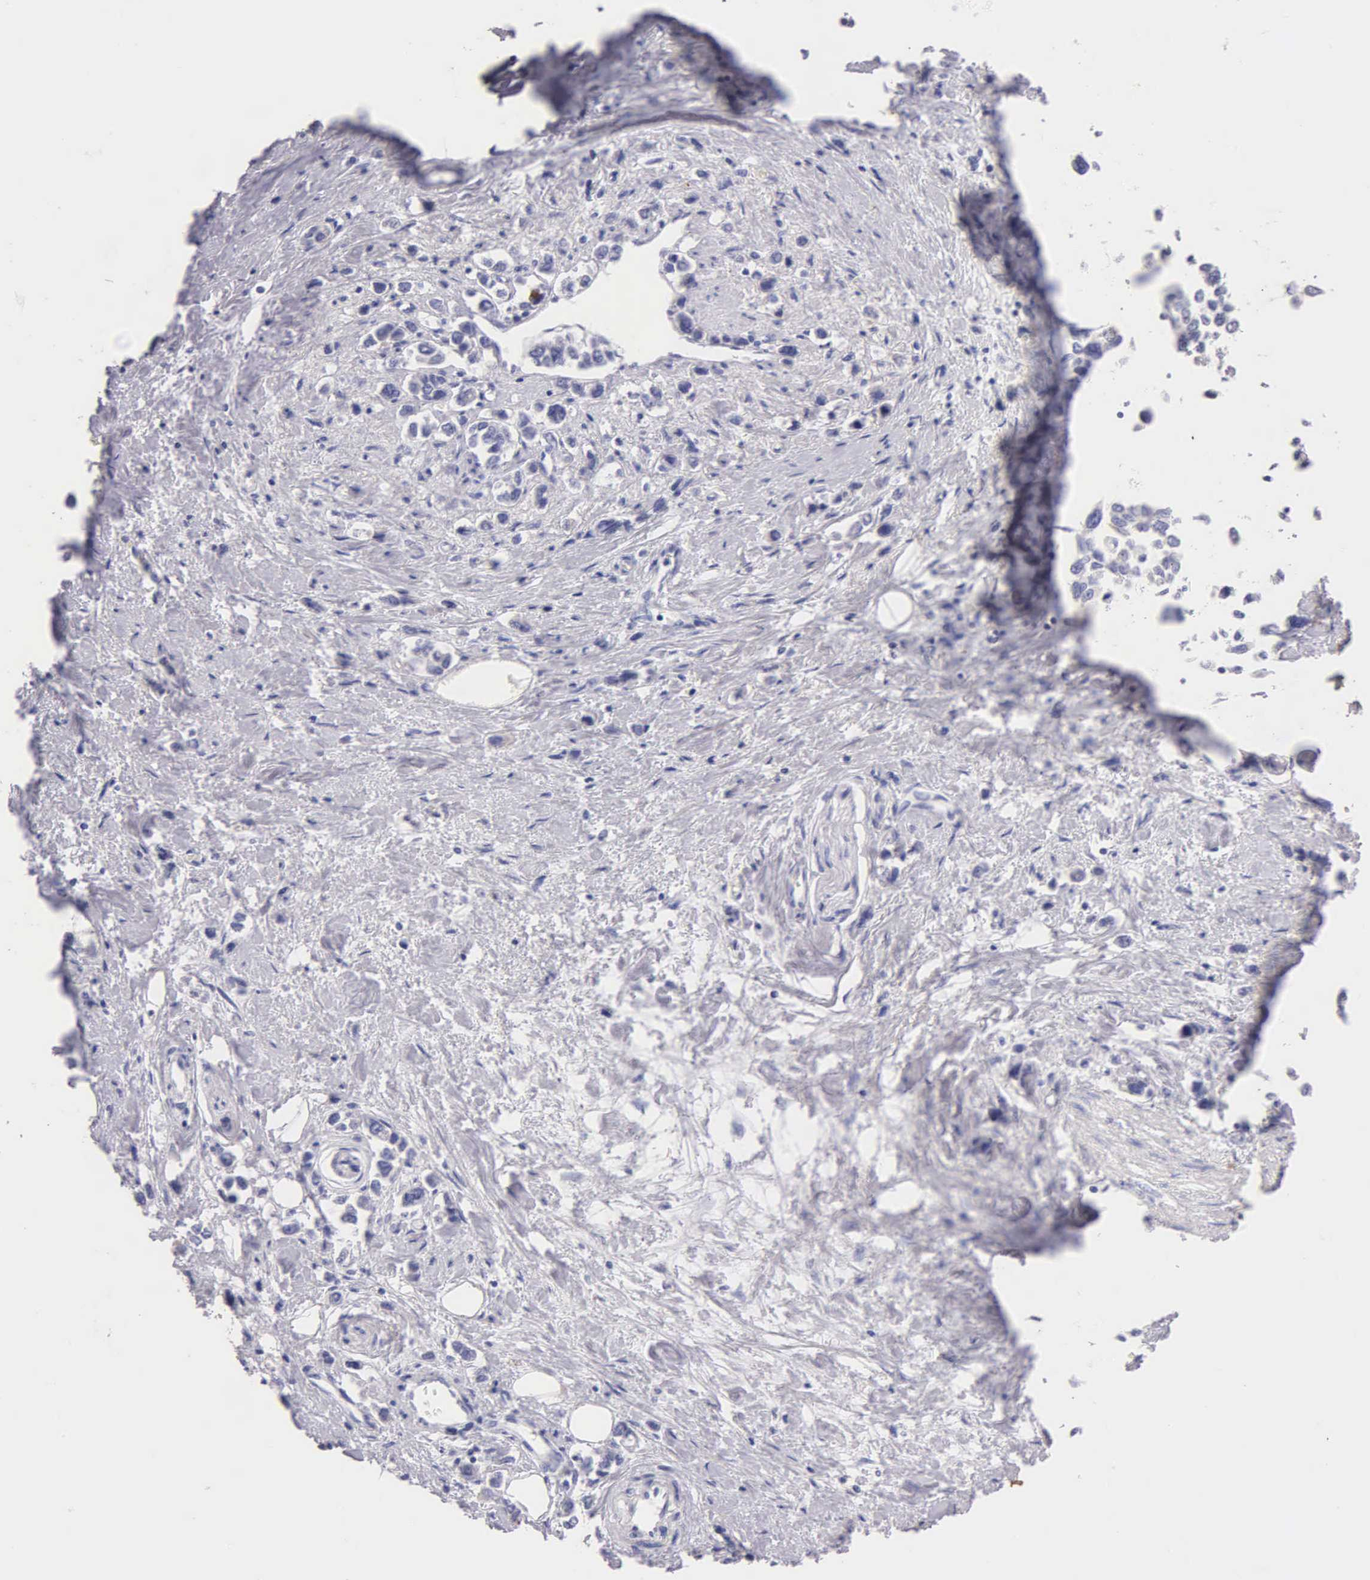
{"staining": {"intensity": "negative", "quantity": "none", "location": "none"}, "tissue": "stomach cancer", "cell_type": "Tumor cells", "image_type": "cancer", "snomed": [{"axis": "morphology", "description": "Adenocarcinoma, NOS"}, {"axis": "topography", "description": "Stomach, upper"}], "caption": "Immunohistochemistry (IHC) image of human adenocarcinoma (stomach) stained for a protein (brown), which demonstrates no expression in tumor cells.", "gene": "KRT17", "patient": {"sex": "male", "age": 76}}